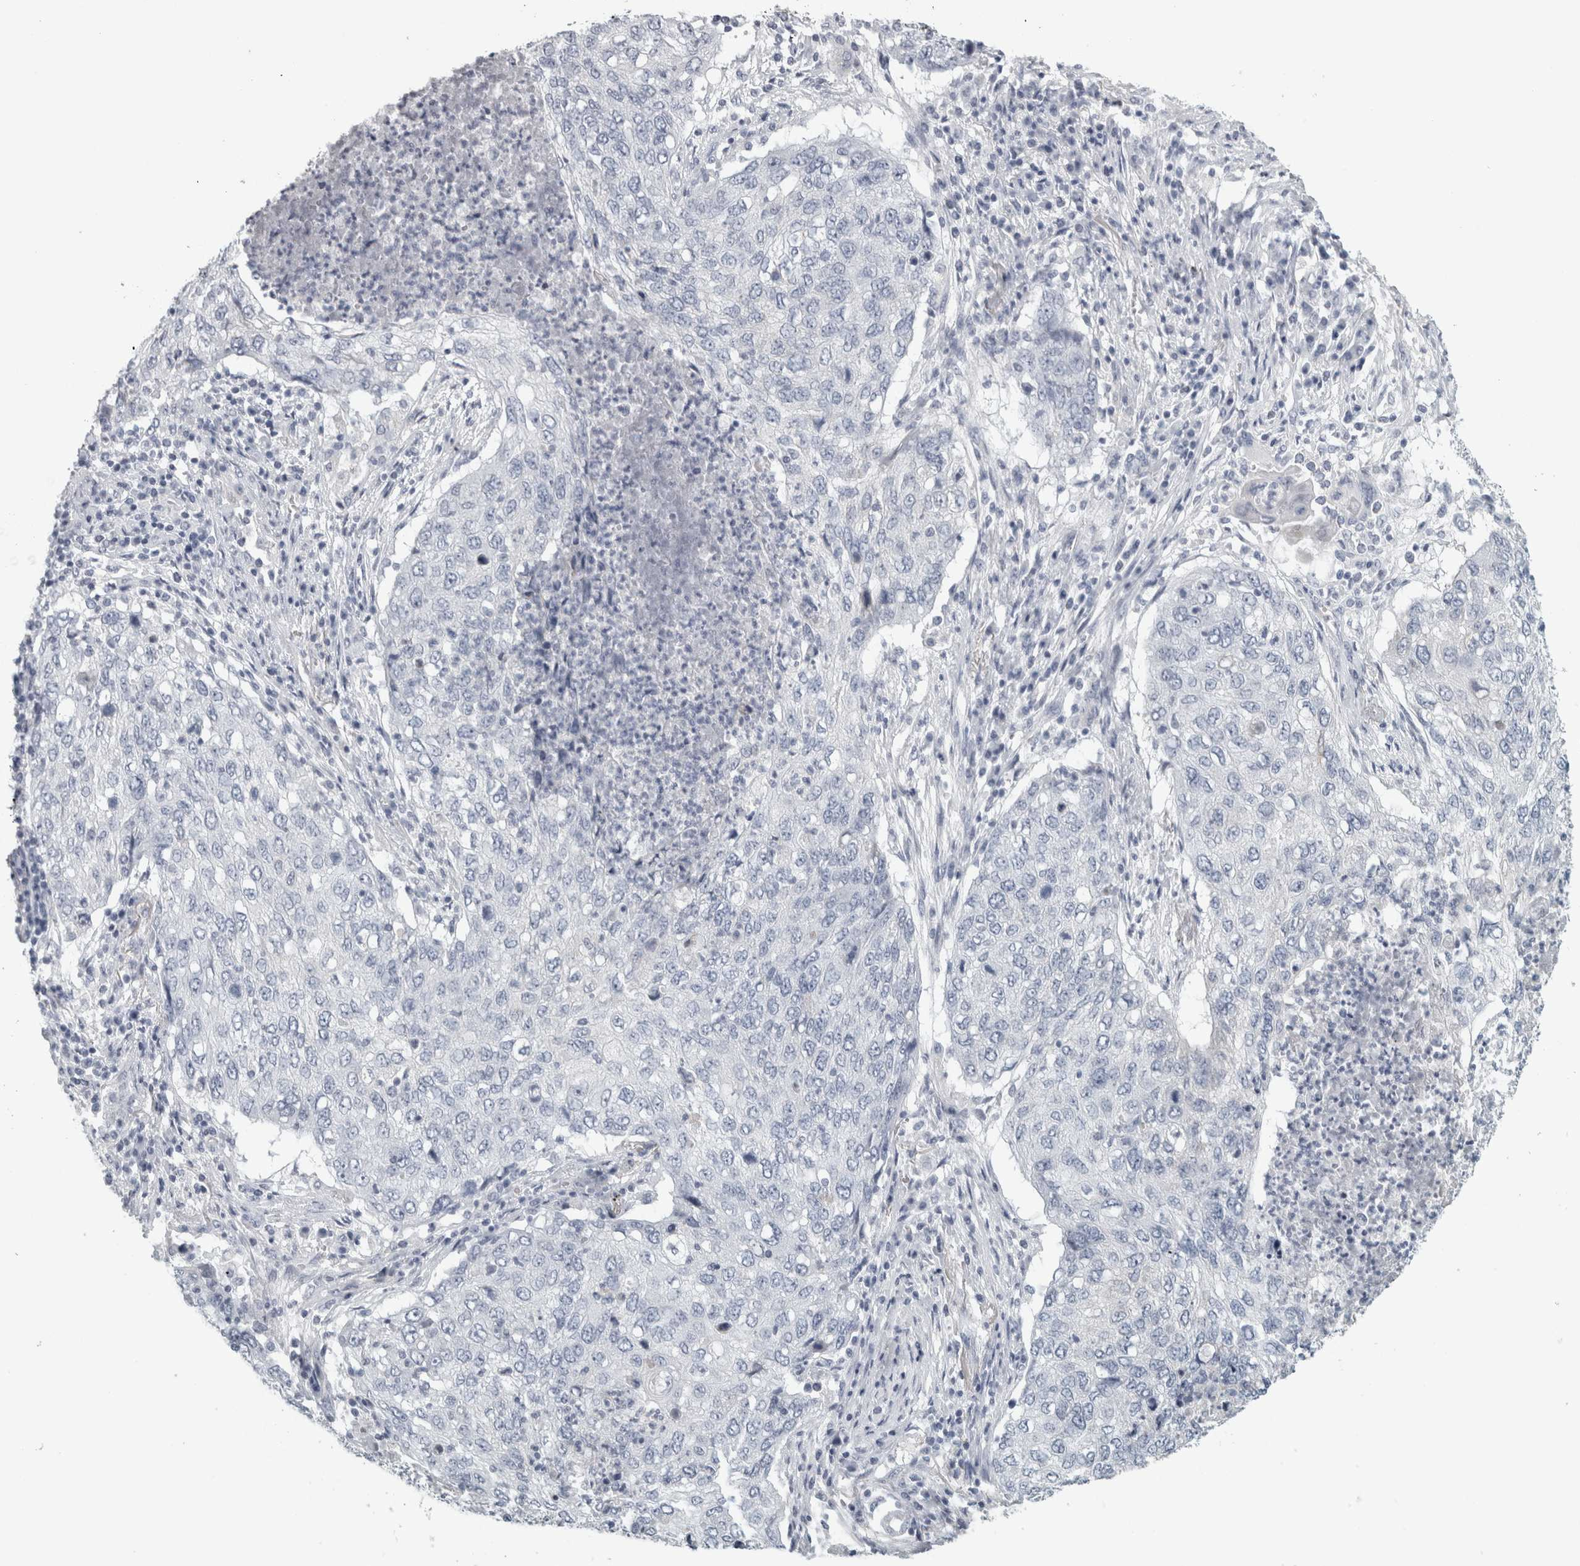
{"staining": {"intensity": "negative", "quantity": "none", "location": "none"}, "tissue": "lung cancer", "cell_type": "Tumor cells", "image_type": "cancer", "snomed": [{"axis": "morphology", "description": "Squamous cell carcinoma, NOS"}, {"axis": "topography", "description": "Lung"}], "caption": "Immunohistochemistry of lung squamous cell carcinoma displays no staining in tumor cells.", "gene": "CPE", "patient": {"sex": "female", "age": 63}}